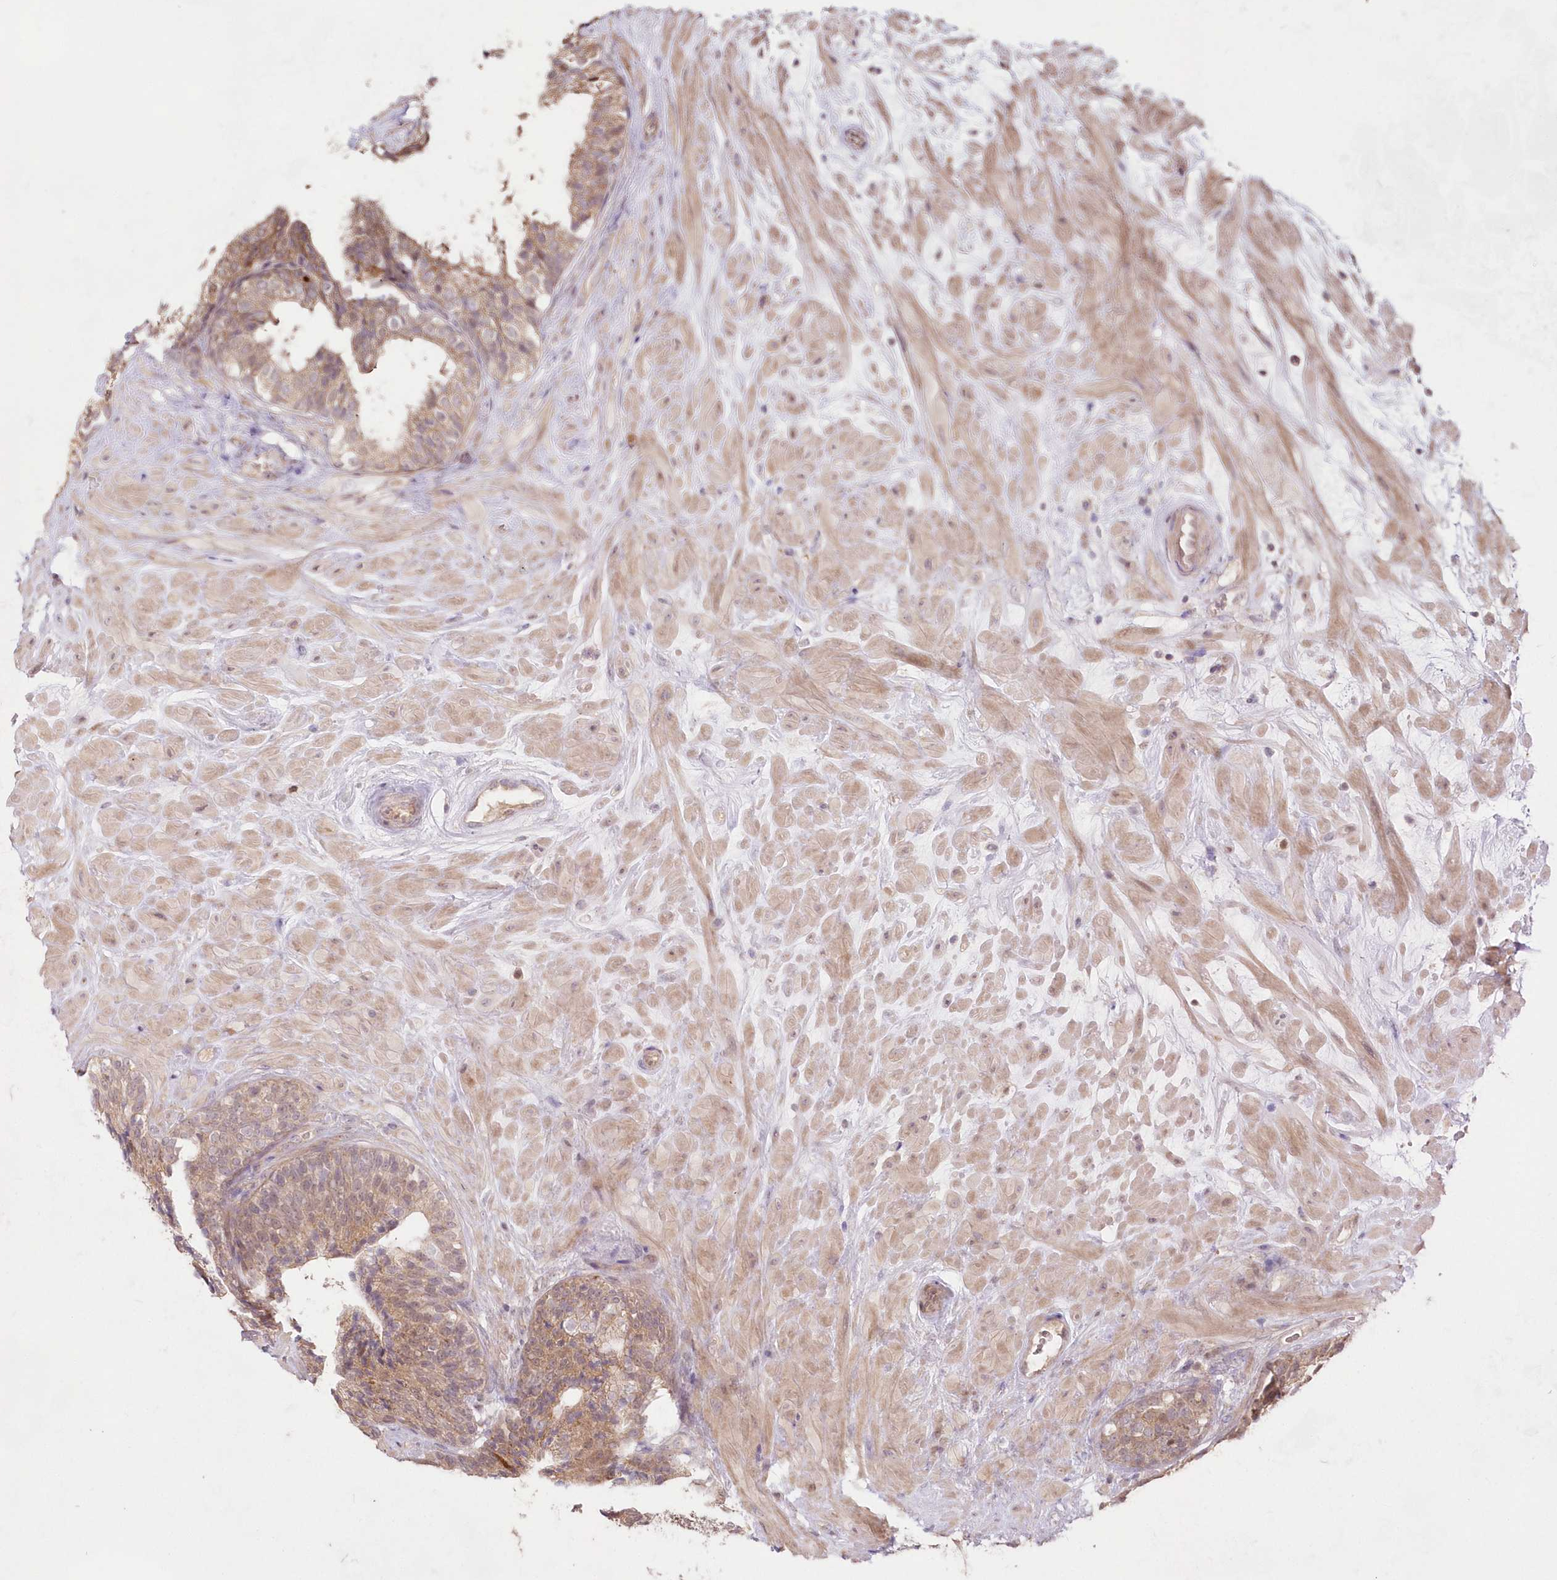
{"staining": {"intensity": "moderate", "quantity": ">75%", "location": "cytoplasmic/membranous"}, "tissue": "prostate cancer", "cell_type": "Tumor cells", "image_type": "cancer", "snomed": [{"axis": "morphology", "description": "Adenocarcinoma, High grade"}, {"axis": "topography", "description": "Prostate"}], "caption": "Brown immunohistochemical staining in prostate high-grade adenocarcinoma exhibits moderate cytoplasmic/membranous staining in about >75% of tumor cells. (DAB IHC with brightfield microscopy, high magnification).", "gene": "IMPA1", "patient": {"sex": "male", "age": 56}}